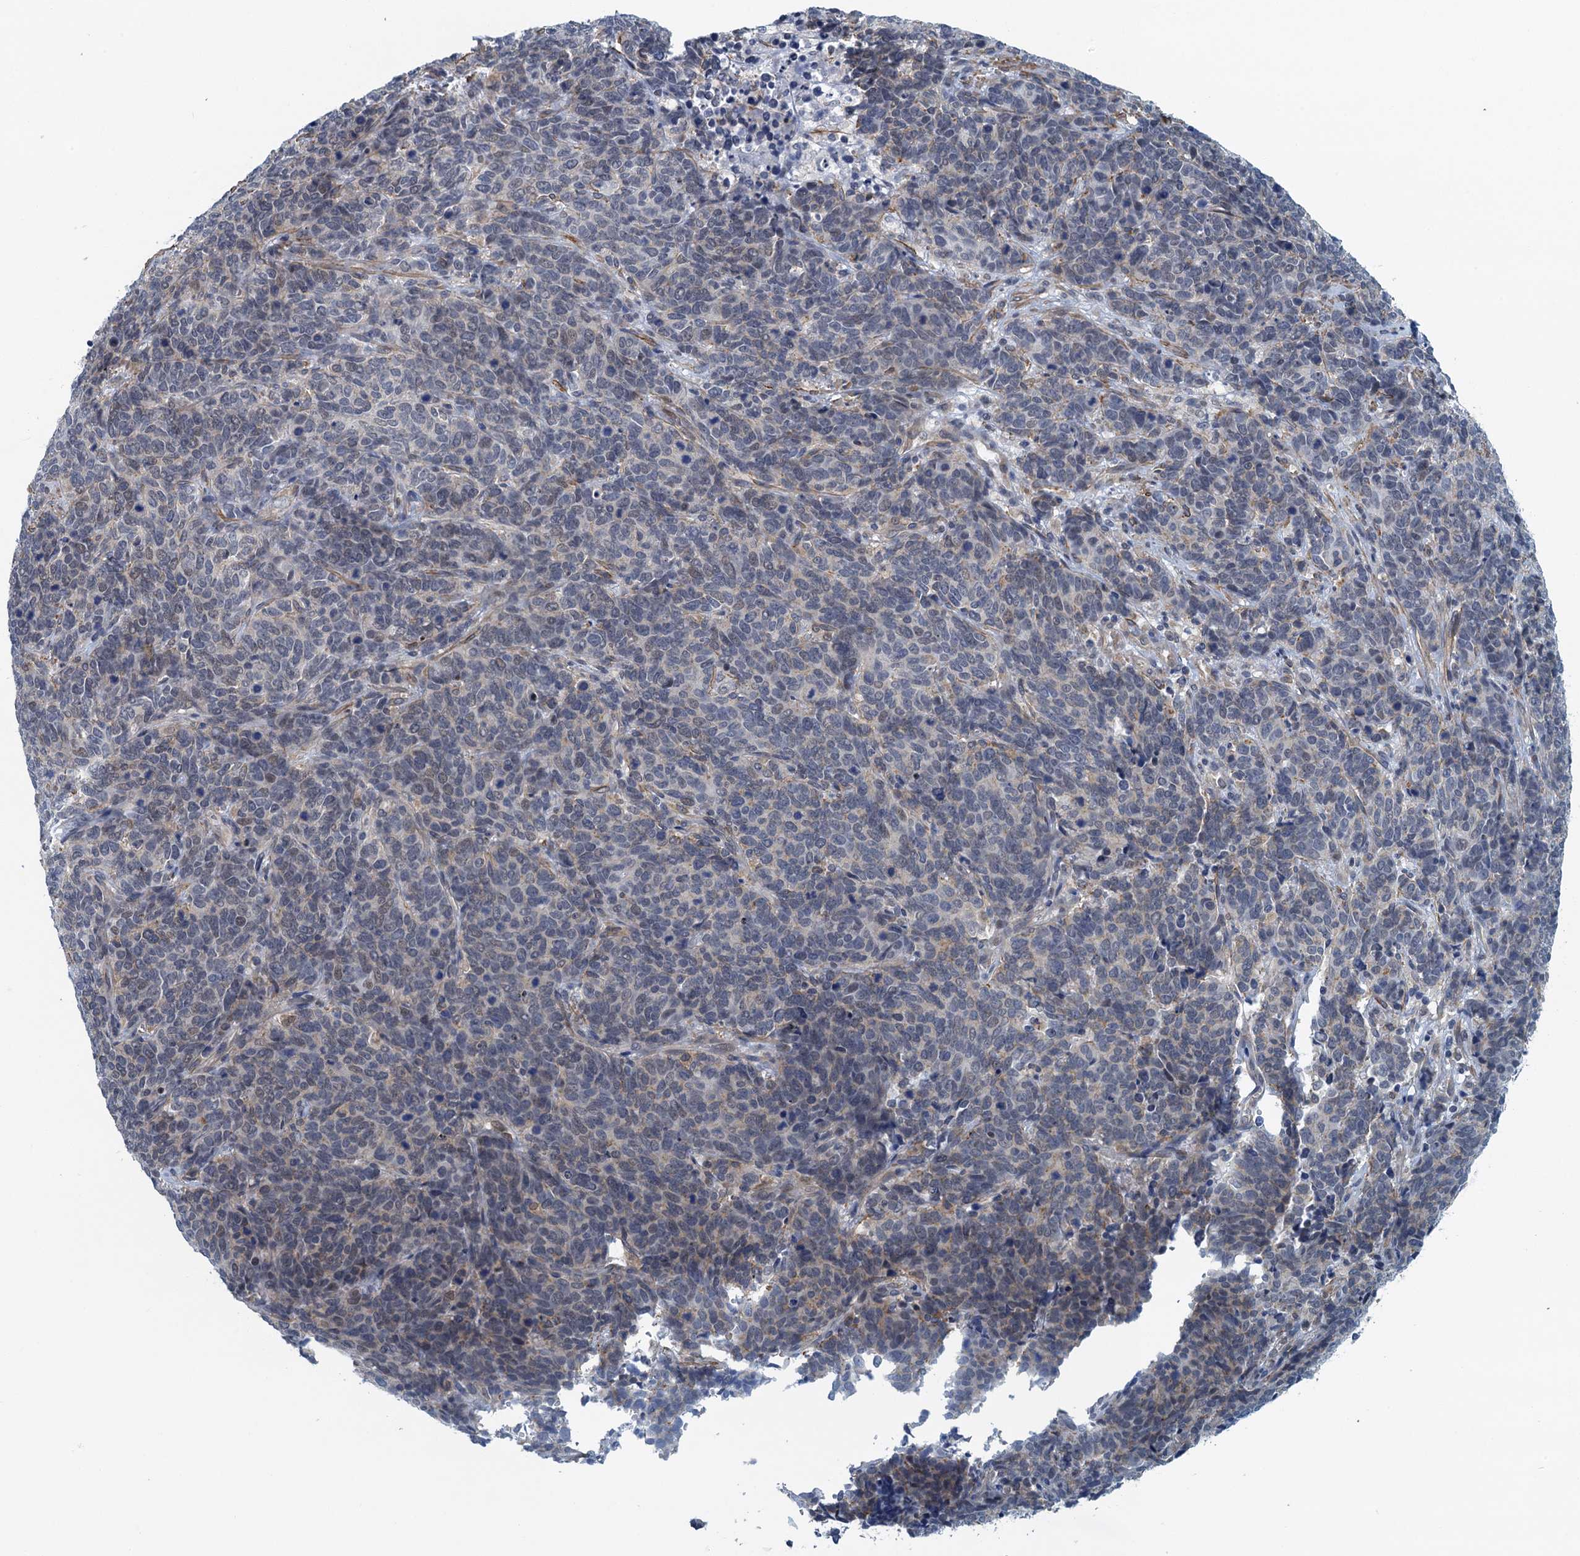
{"staining": {"intensity": "negative", "quantity": "none", "location": "none"}, "tissue": "cervical cancer", "cell_type": "Tumor cells", "image_type": "cancer", "snomed": [{"axis": "morphology", "description": "Squamous cell carcinoma, NOS"}, {"axis": "topography", "description": "Cervix"}], "caption": "Cervical cancer (squamous cell carcinoma) was stained to show a protein in brown. There is no significant positivity in tumor cells.", "gene": "ALG2", "patient": {"sex": "female", "age": 60}}